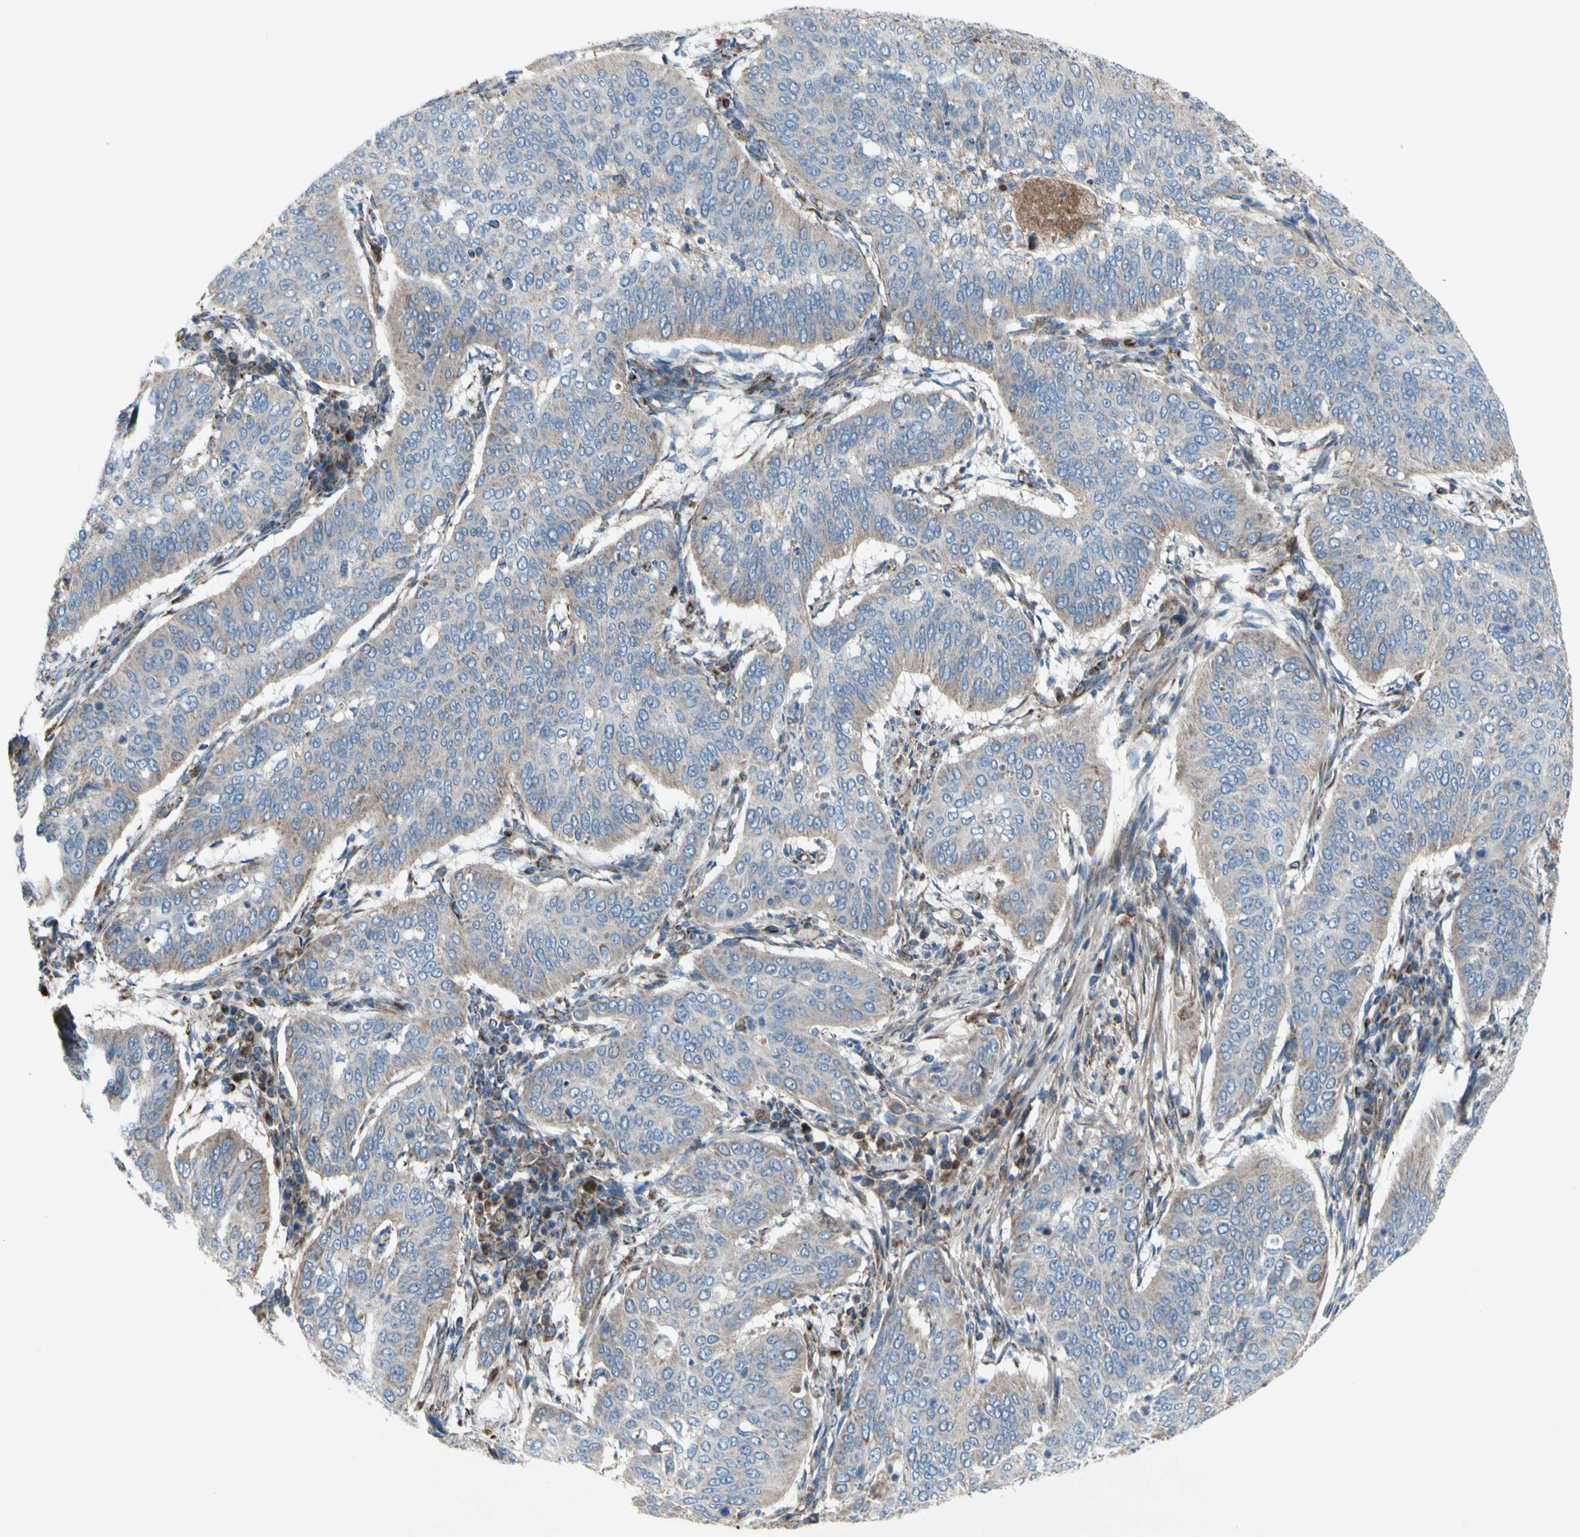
{"staining": {"intensity": "weak", "quantity": ">75%", "location": "cytoplasmic/membranous"}, "tissue": "cervical cancer", "cell_type": "Tumor cells", "image_type": "cancer", "snomed": [{"axis": "morphology", "description": "Normal tissue, NOS"}, {"axis": "morphology", "description": "Squamous cell carcinoma, NOS"}, {"axis": "topography", "description": "Cervix"}], "caption": "A brown stain highlights weak cytoplasmic/membranous staining of a protein in squamous cell carcinoma (cervical) tumor cells.", "gene": "EMC7", "patient": {"sex": "female", "age": 39}}